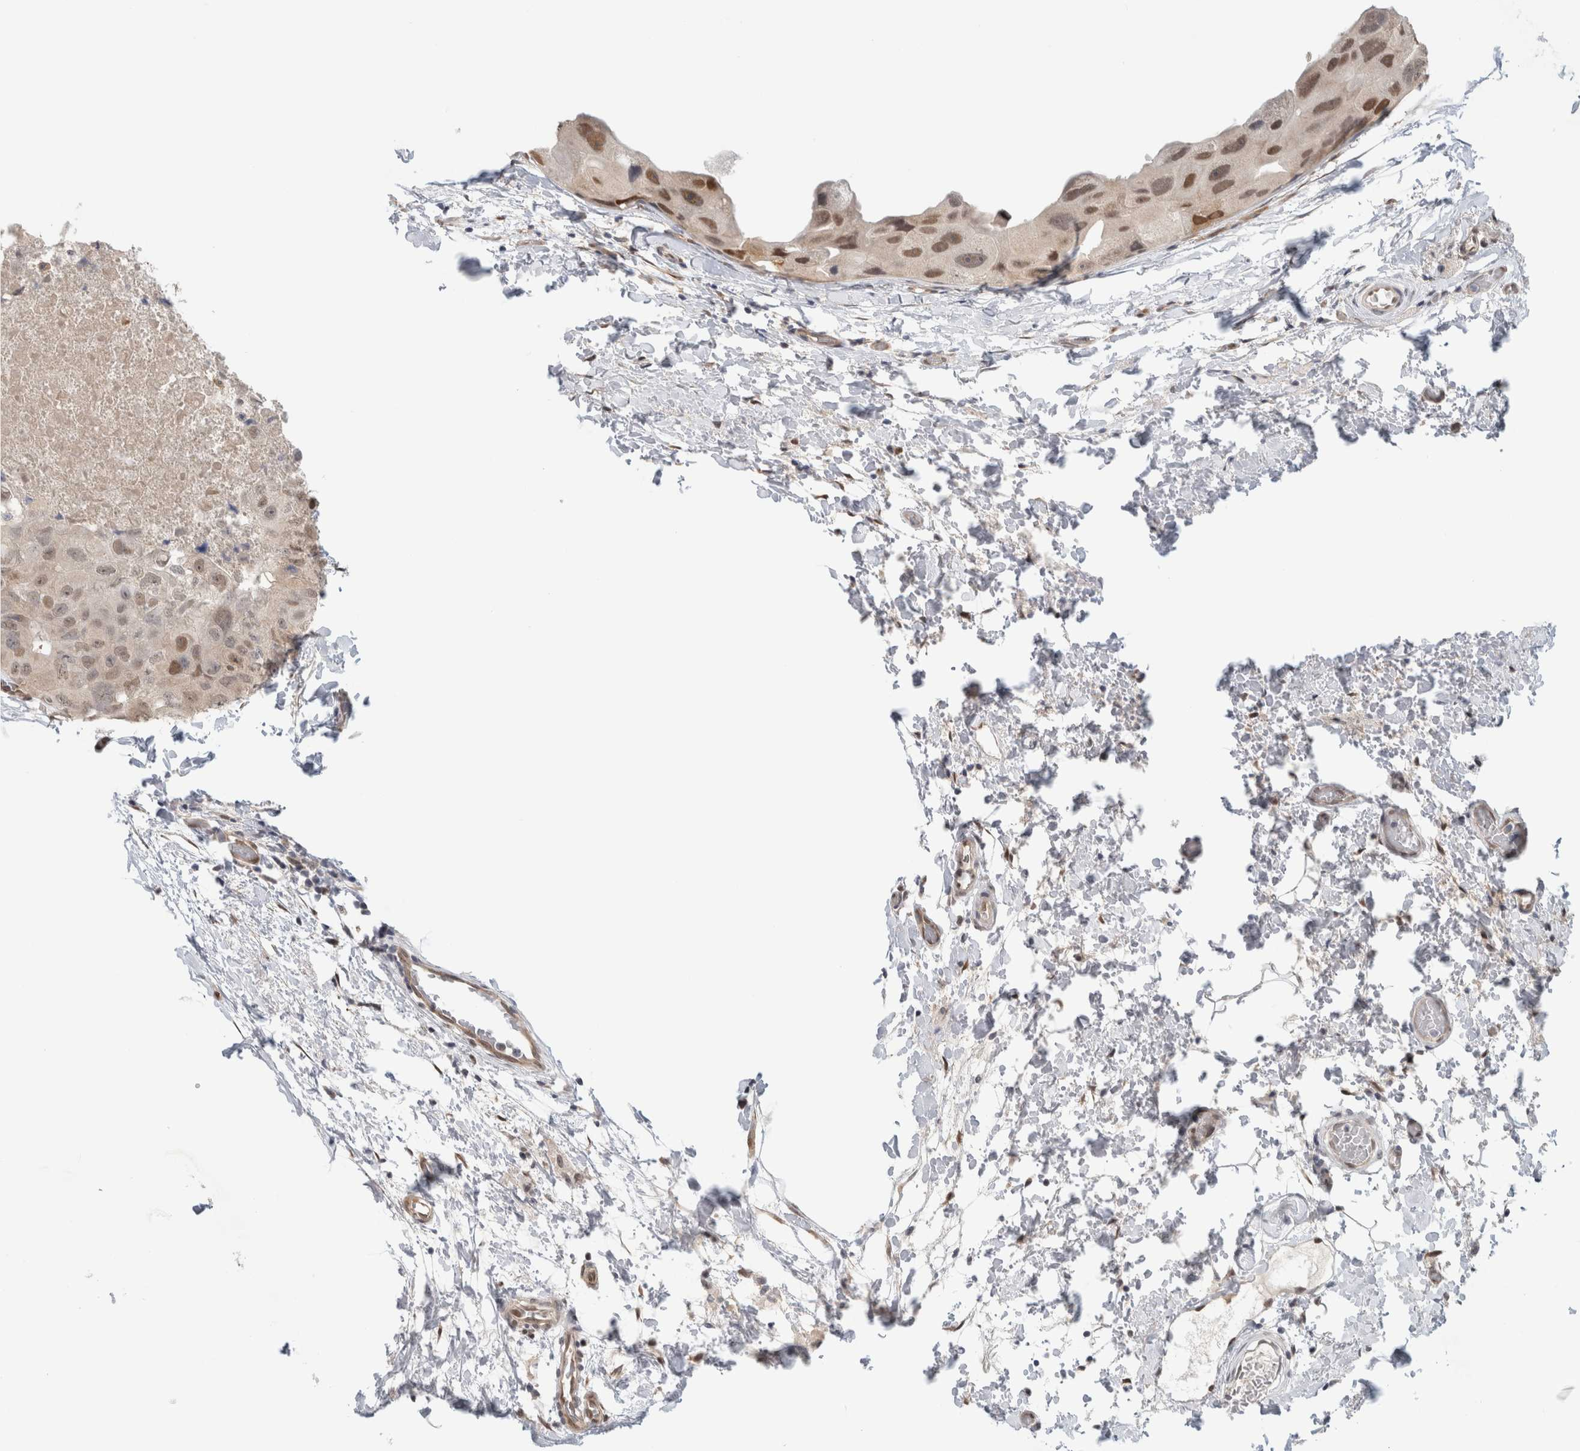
{"staining": {"intensity": "moderate", "quantity": "25%-75%", "location": "nuclear"}, "tissue": "breast cancer", "cell_type": "Tumor cells", "image_type": "cancer", "snomed": [{"axis": "morphology", "description": "Duct carcinoma"}, {"axis": "topography", "description": "Breast"}], "caption": "The immunohistochemical stain labels moderate nuclear staining in tumor cells of breast cancer tissue.", "gene": "EIF4G3", "patient": {"sex": "female", "age": 62}}